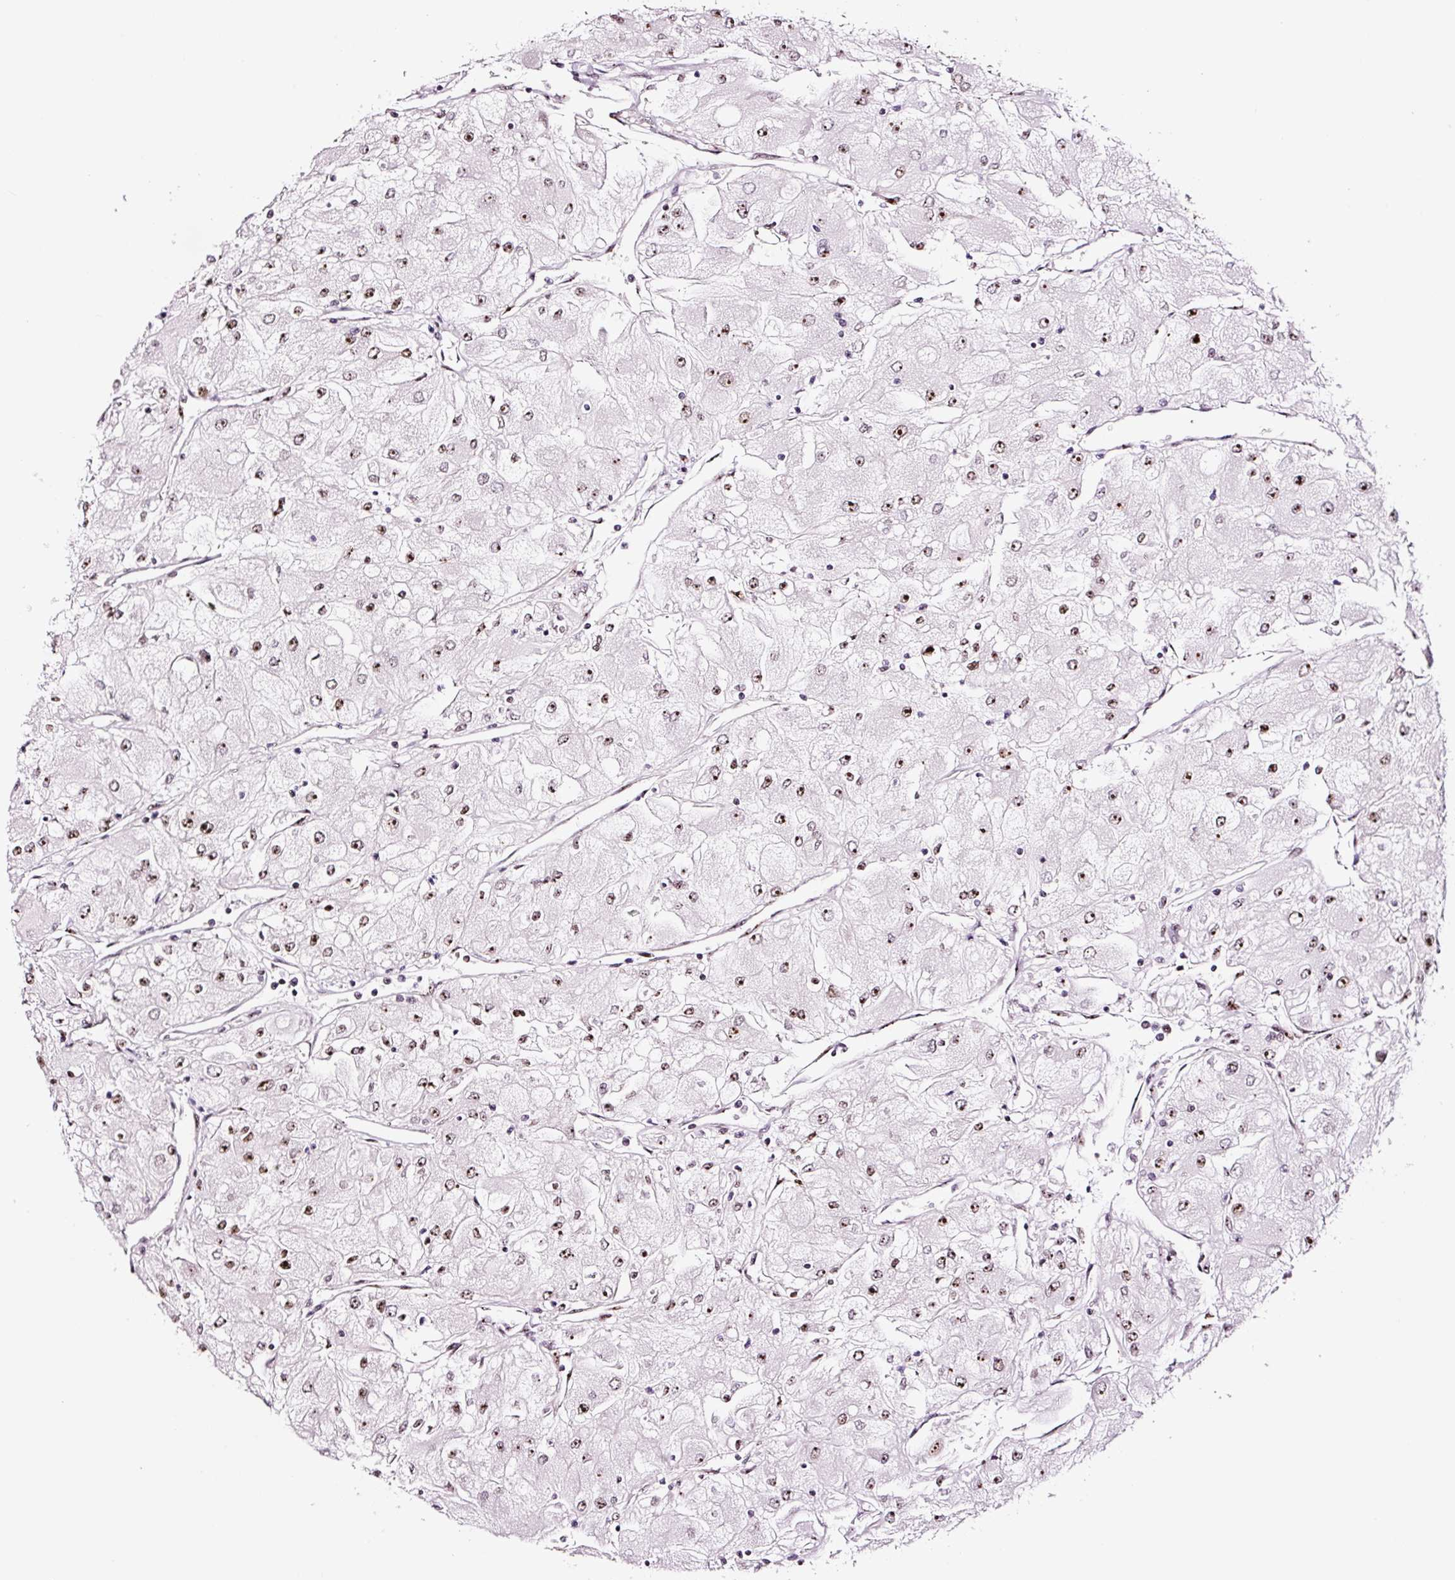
{"staining": {"intensity": "moderate", "quantity": "25%-75%", "location": "nuclear"}, "tissue": "renal cancer", "cell_type": "Tumor cells", "image_type": "cancer", "snomed": [{"axis": "morphology", "description": "Adenocarcinoma, NOS"}, {"axis": "topography", "description": "Kidney"}], "caption": "Renal cancer tissue displays moderate nuclear positivity in about 25%-75% of tumor cells, visualized by immunohistochemistry. (Brightfield microscopy of DAB IHC at high magnification).", "gene": "GNL3", "patient": {"sex": "male", "age": 80}}